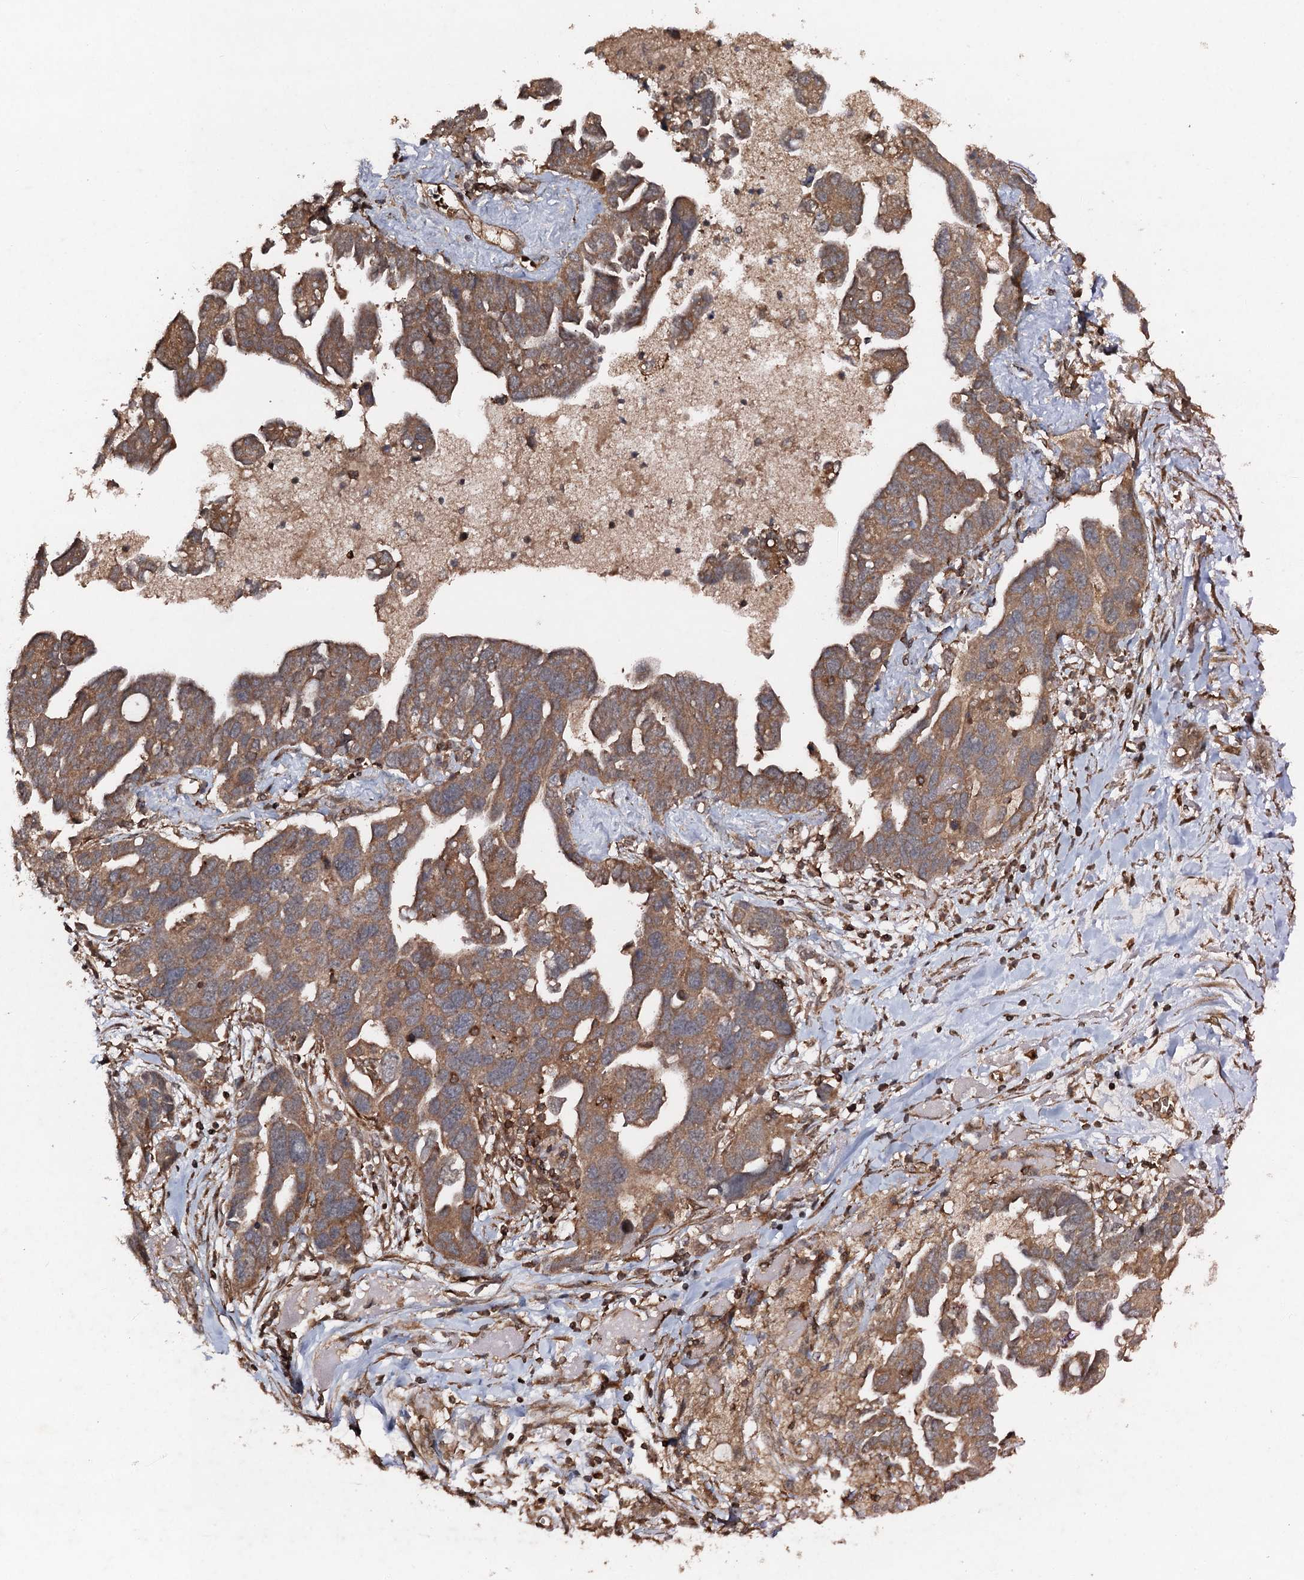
{"staining": {"intensity": "moderate", "quantity": ">75%", "location": "cytoplasmic/membranous"}, "tissue": "ovarian cancer", "cell_type": "Tumor cells", "image_type": "cancer", "snomed": [{"axis": "morphology", "description": "Cystadenocarcinoma, serous, NOS"}, {"axis": "topography", "description": "Ovary"}], "caption": "This photomicrograph demonstrates IHC staining of human ovarian cancer (serous cystadenocarcinoma), with medium moderate cytoplasmic/membranous staining in about >75% of tumor cells.", "gene": "ADGRG3", "patient": {"sex": "female", "age": 54}}